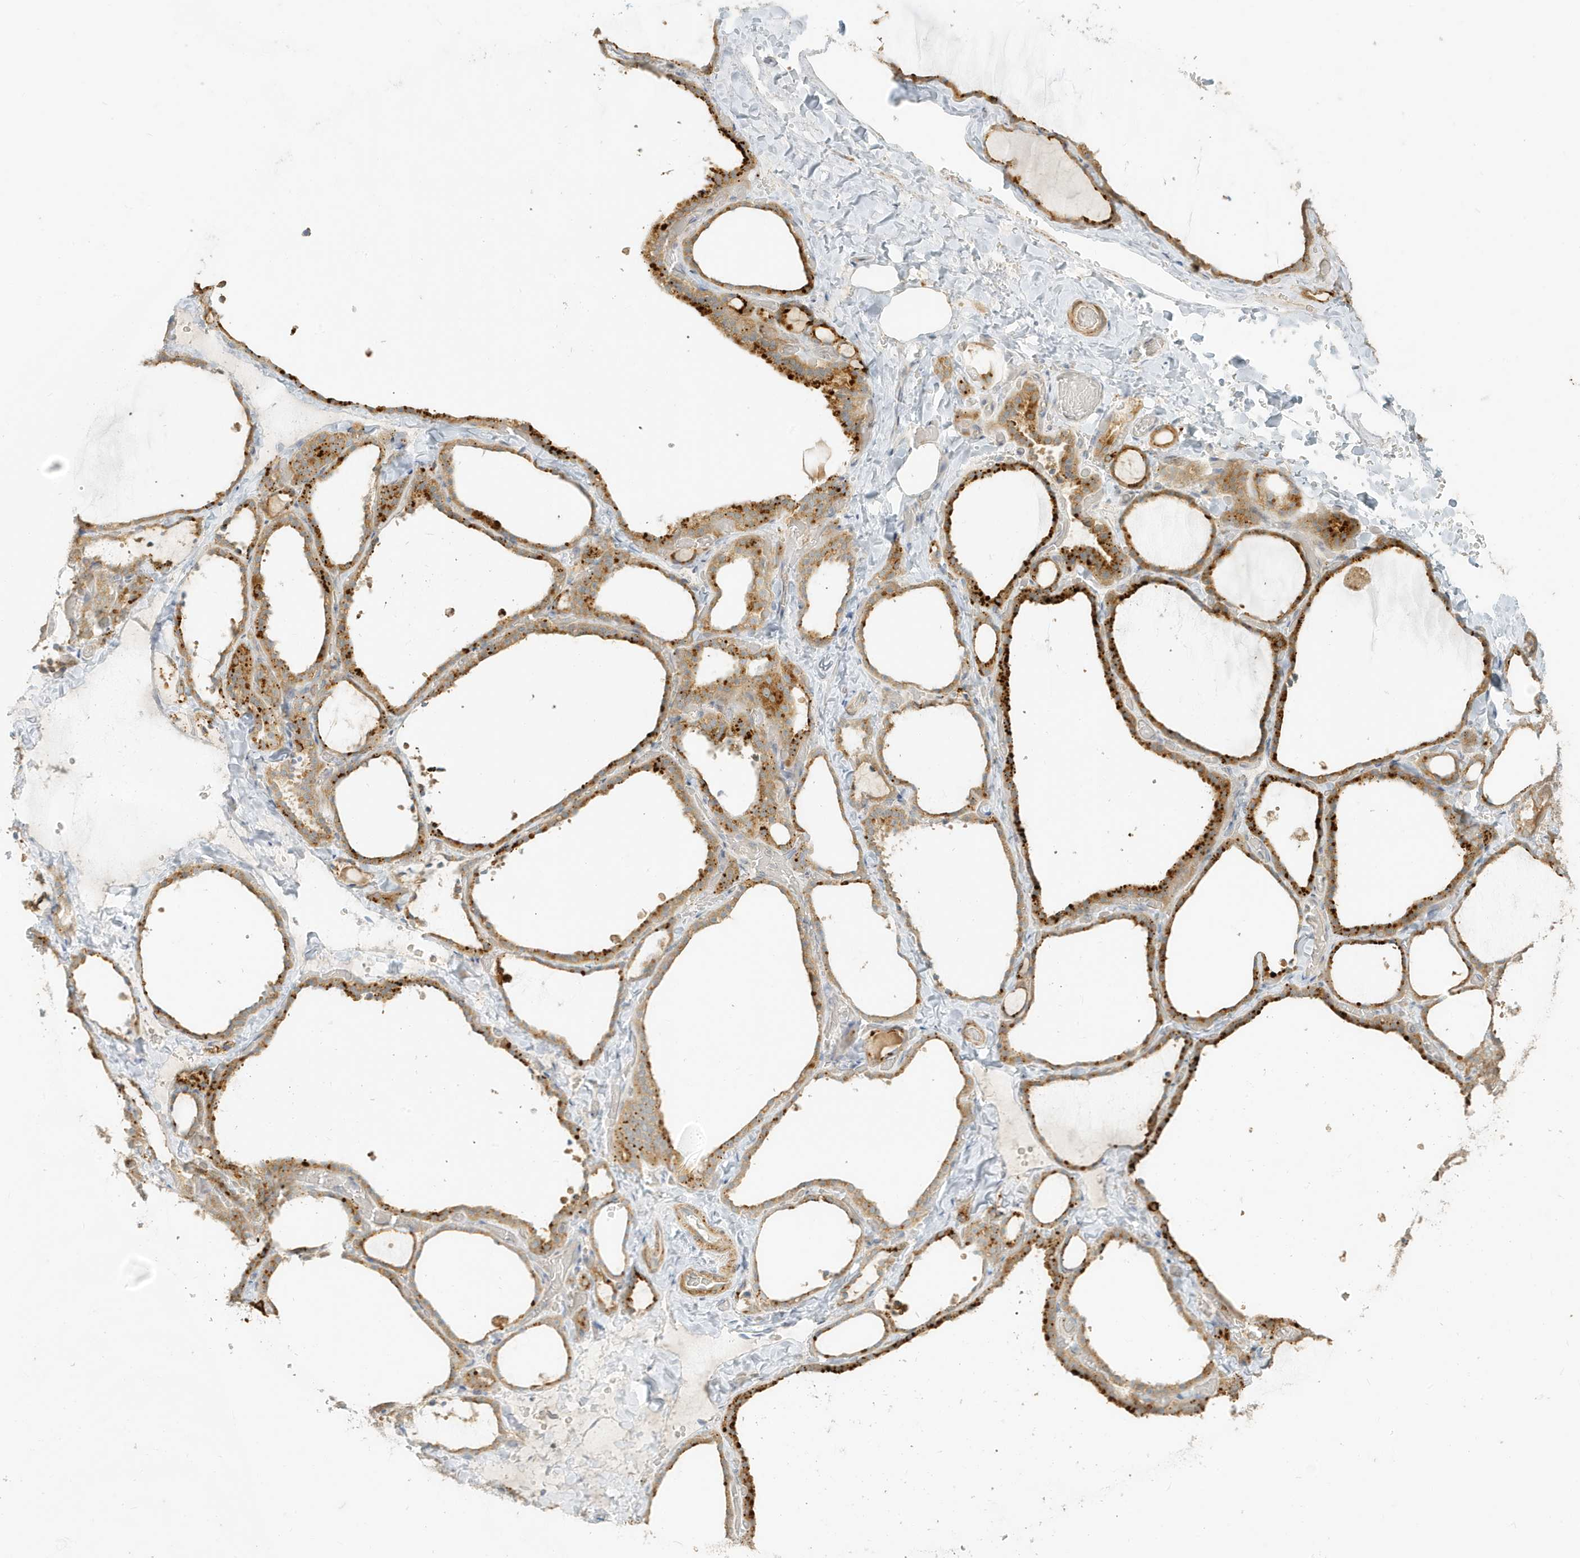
{"staining": {"intensity": "strong", "quantity": ">75%", "location": "cytoplasmic/membranous"}, "tissue": "thyroid gland", "cell_type": "Glandular cells", "image_type": "normal", "snomed": [{"axis": "morphology", "description": "Normal tissue, NOS"}, {"axis": "topography", "description": "Thyroid gland"}], "caption": "Immunohistochemistry (IHC) micrograph of unremarkable human thyroid gland stained for a protein (brown), which displays high levels of strong cytoplasmic/membranous expression in approximately >75% of glandular cells.", "gene": "MCOLN1", "patient": {"sex": "female", "age": 22}}